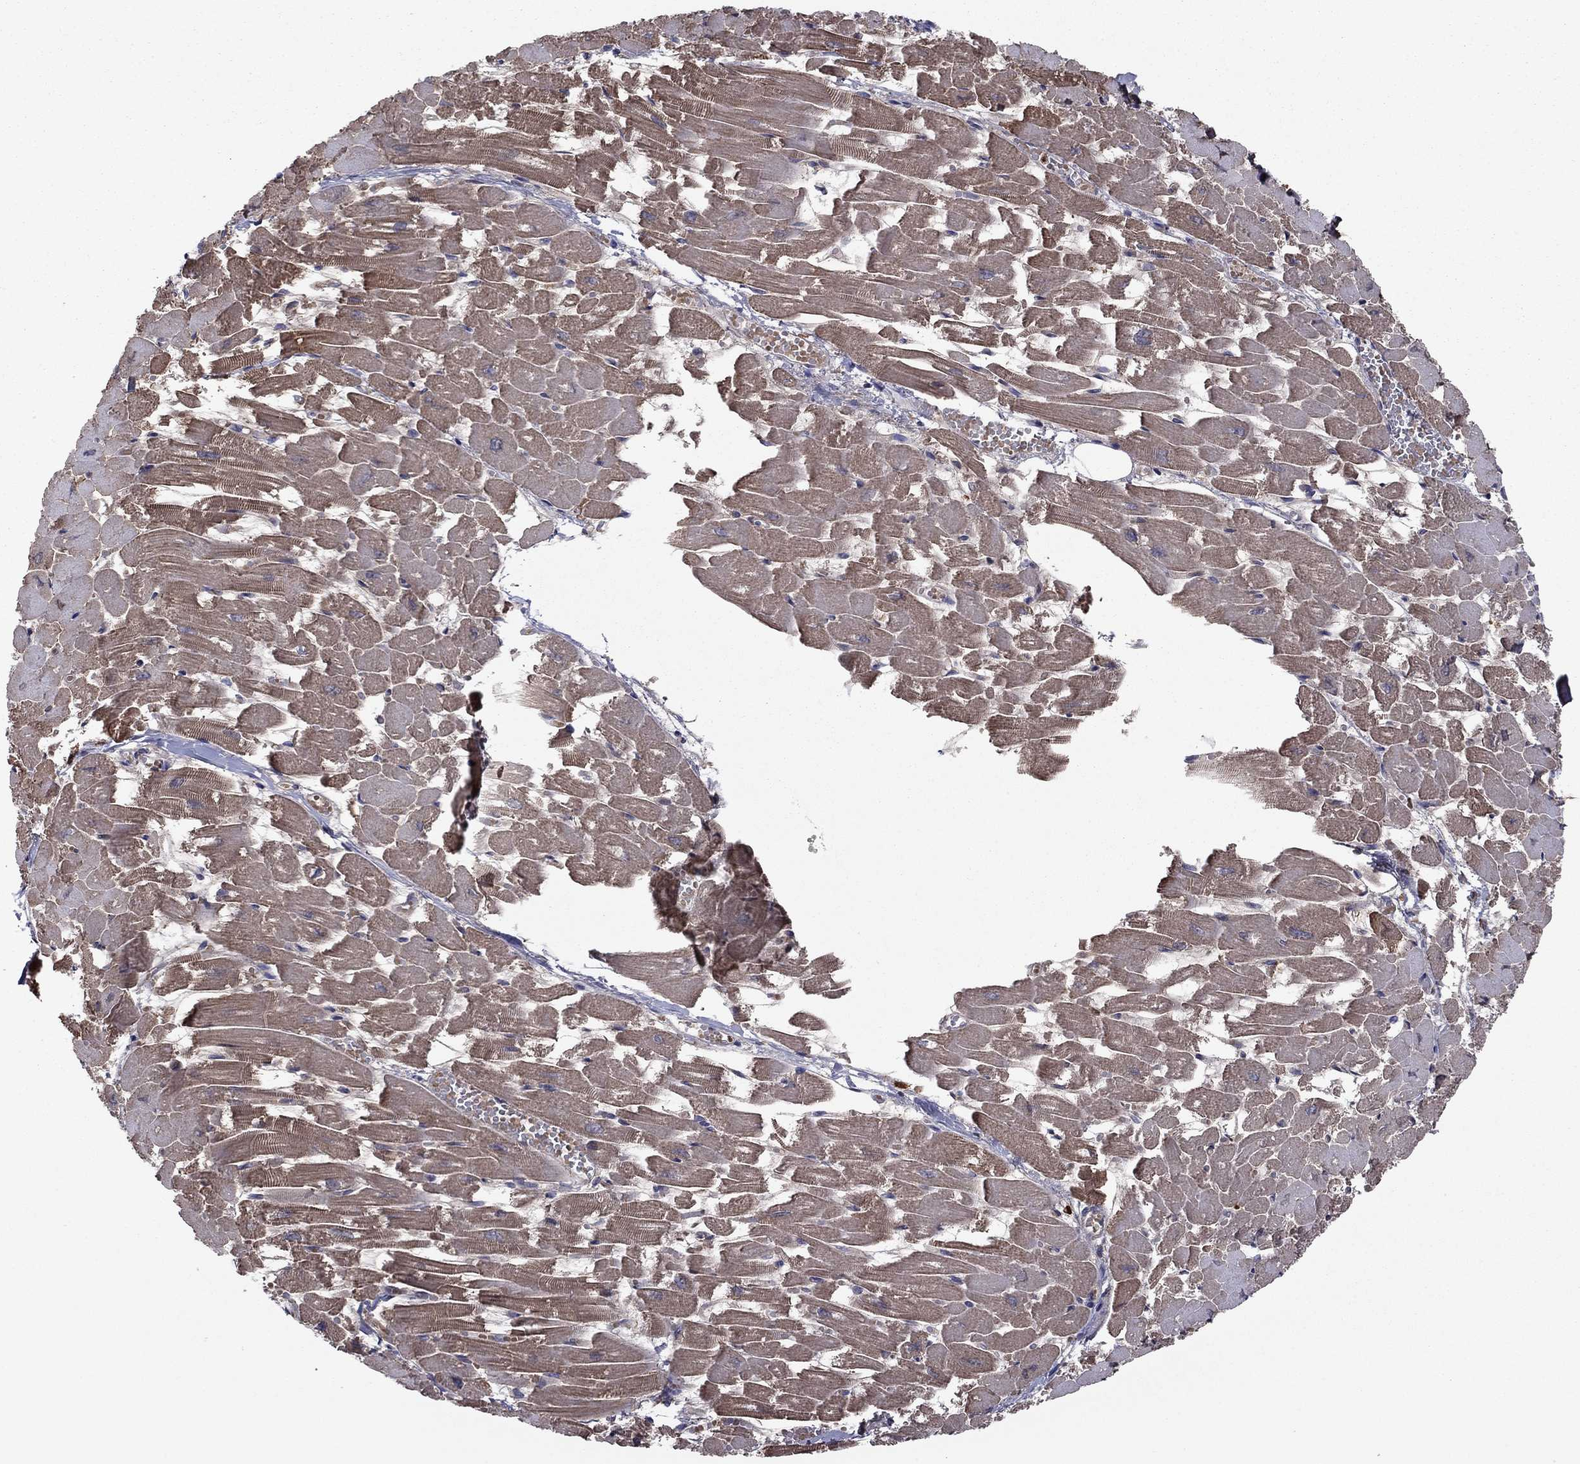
{"staining": {"intensity": "moderate", "quantity": "25%-75%", "location": "cytoplasmic/membranous"}, "tissue": "heart muscle", "cell_type": "Cardiomyocytes", "image_type": "normal", "snomed": [{"axis": "morphology", "description": "Normal tissue, NOS"}, {"axis": "topography", "description": "Heart"}], "caption": "Moderate cytoplasmic/membranous expression for a protein is appreciated in about 25%-75% of cardiomyocytes of benign heart muscle using immunohistochemistry.", "gene": "HPX", "patient": {"sex": "female", "age": 52}}